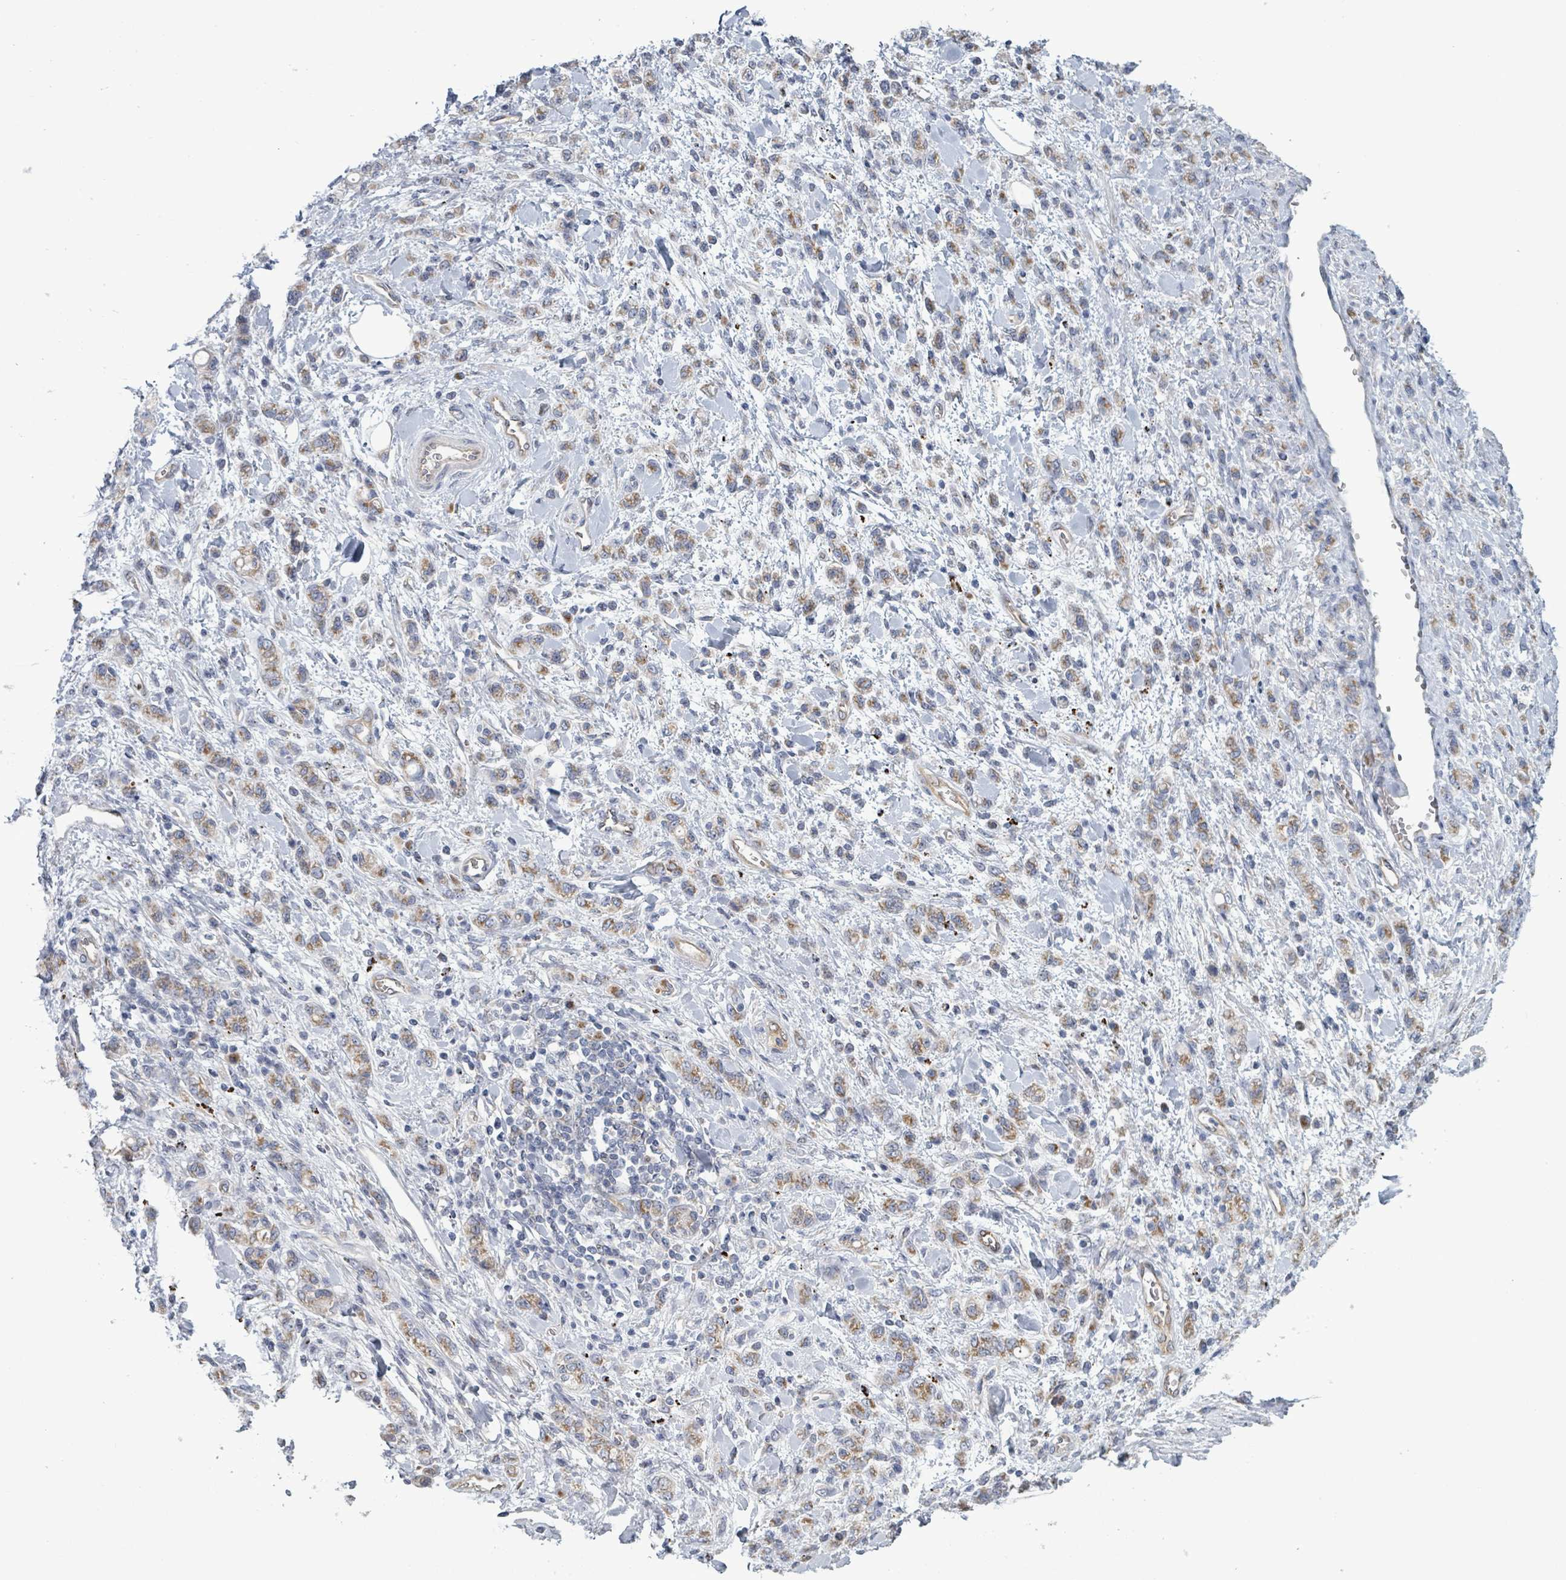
{"staining": {"intensity": "moderate", "quantity": ">75%", "location": "cytoplasmic/membranous"}, "tissue": "stomach cancer", "cell_type": "Tumor cells", "image_type": "cancer", "snomed": [{"axis": "morphology", "description": "Adenocarcinoma, NOS"}, {"axis": "topography", "description": "Stomach"}], "caption": "Immunohistochemistry of human stomach adenocarcinoma shows medium levels of moderate cytoplasmic/membranous expression in approximately >75% of tumor cells.", "gene": "FKBP1A", "patient": {"sex": "male", "age": 77}}